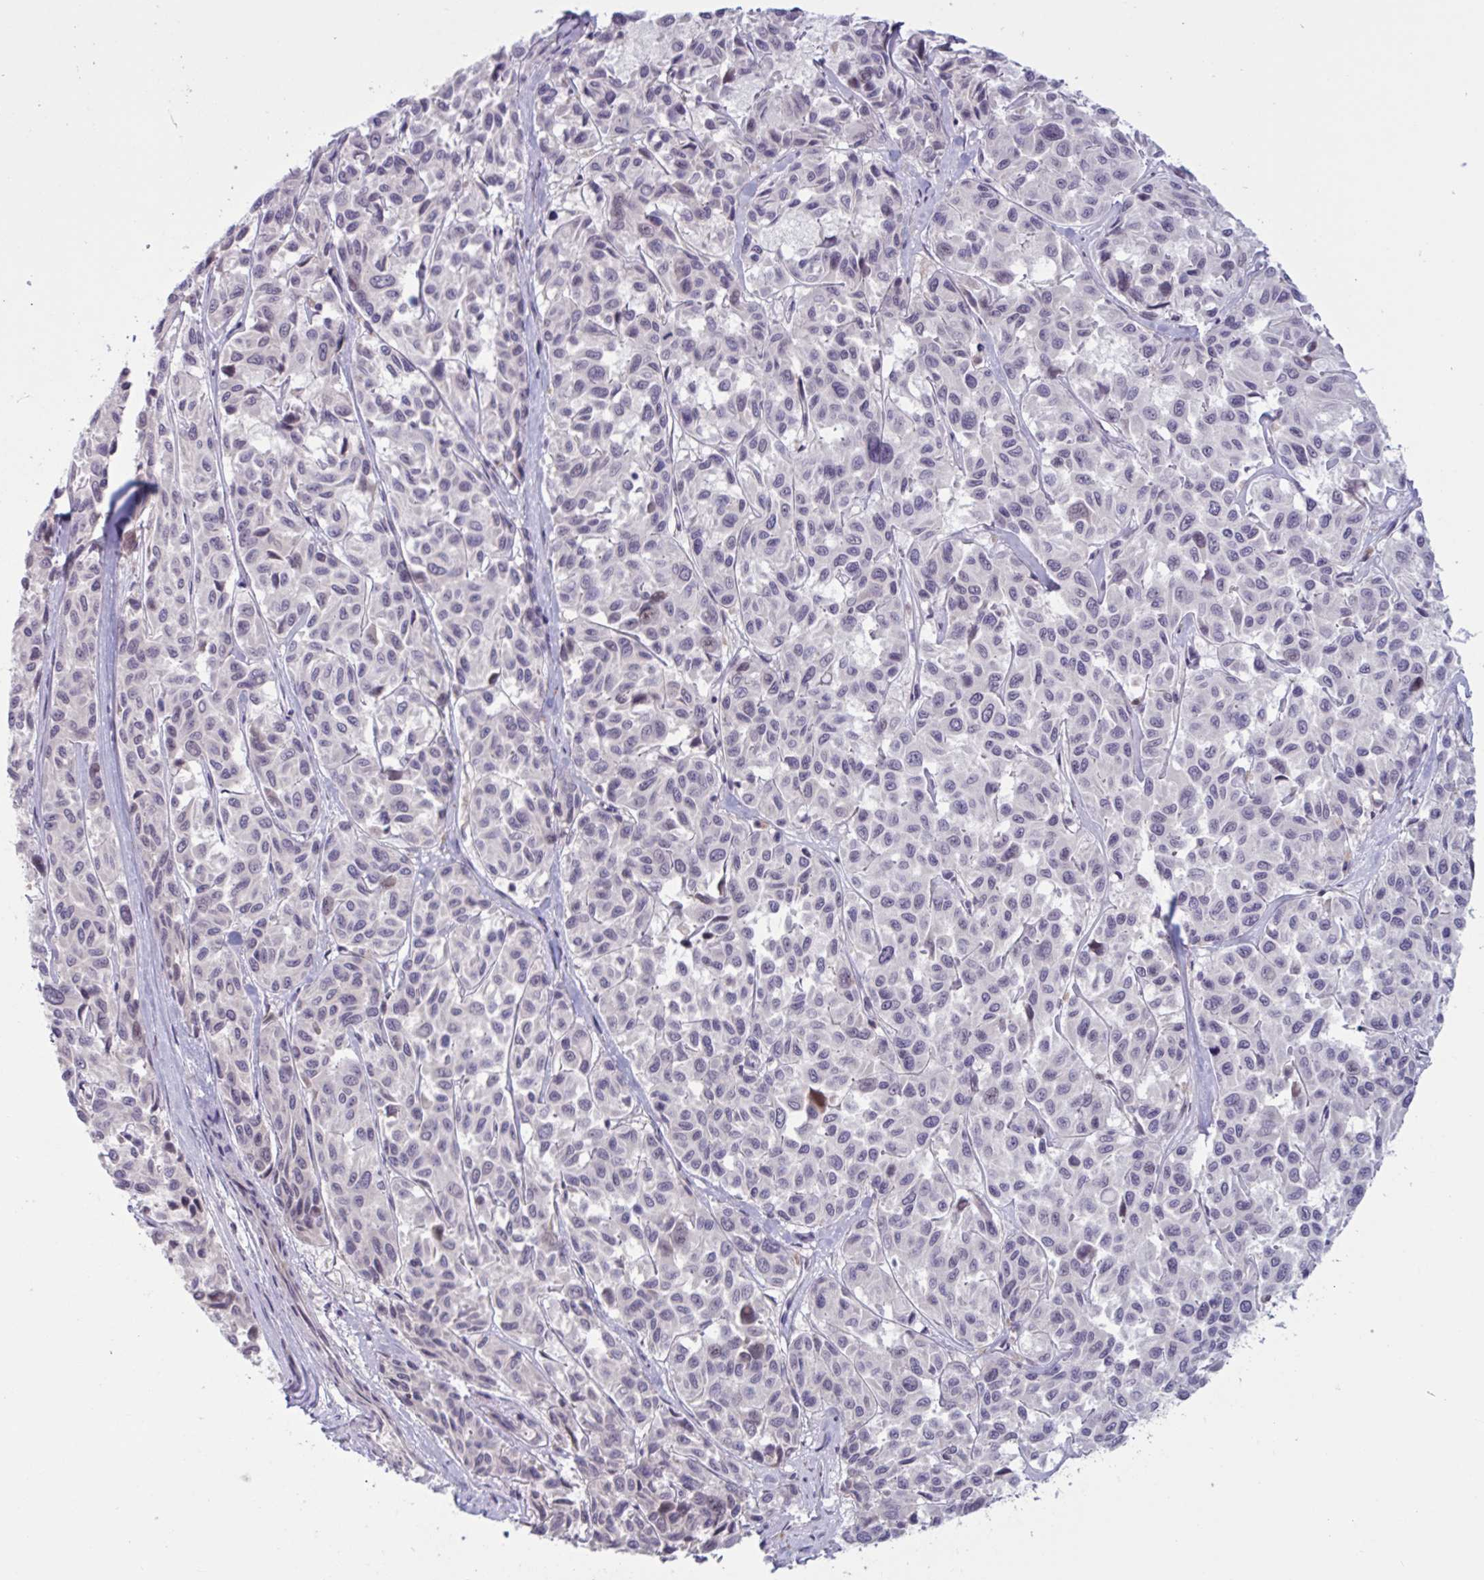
{"staining": {"intensity": "negative", "quantity": "none", "location": "none"}, "tissue": "melanoma", "cell_type": "Tumor cells", "image_type": "cancer", "snomed": [{"axis": "morphology", "description": "Malignant melanoma, NOS"}, {"axis": "topography", "description": "Skin"}], "caption": "Immunohistochemistry image of melanoma stained for a protein (brown), which shows no positivity in tumor cells.", "gene": "RFPL4B", "patient": {"sex": "female", "age": 66}}